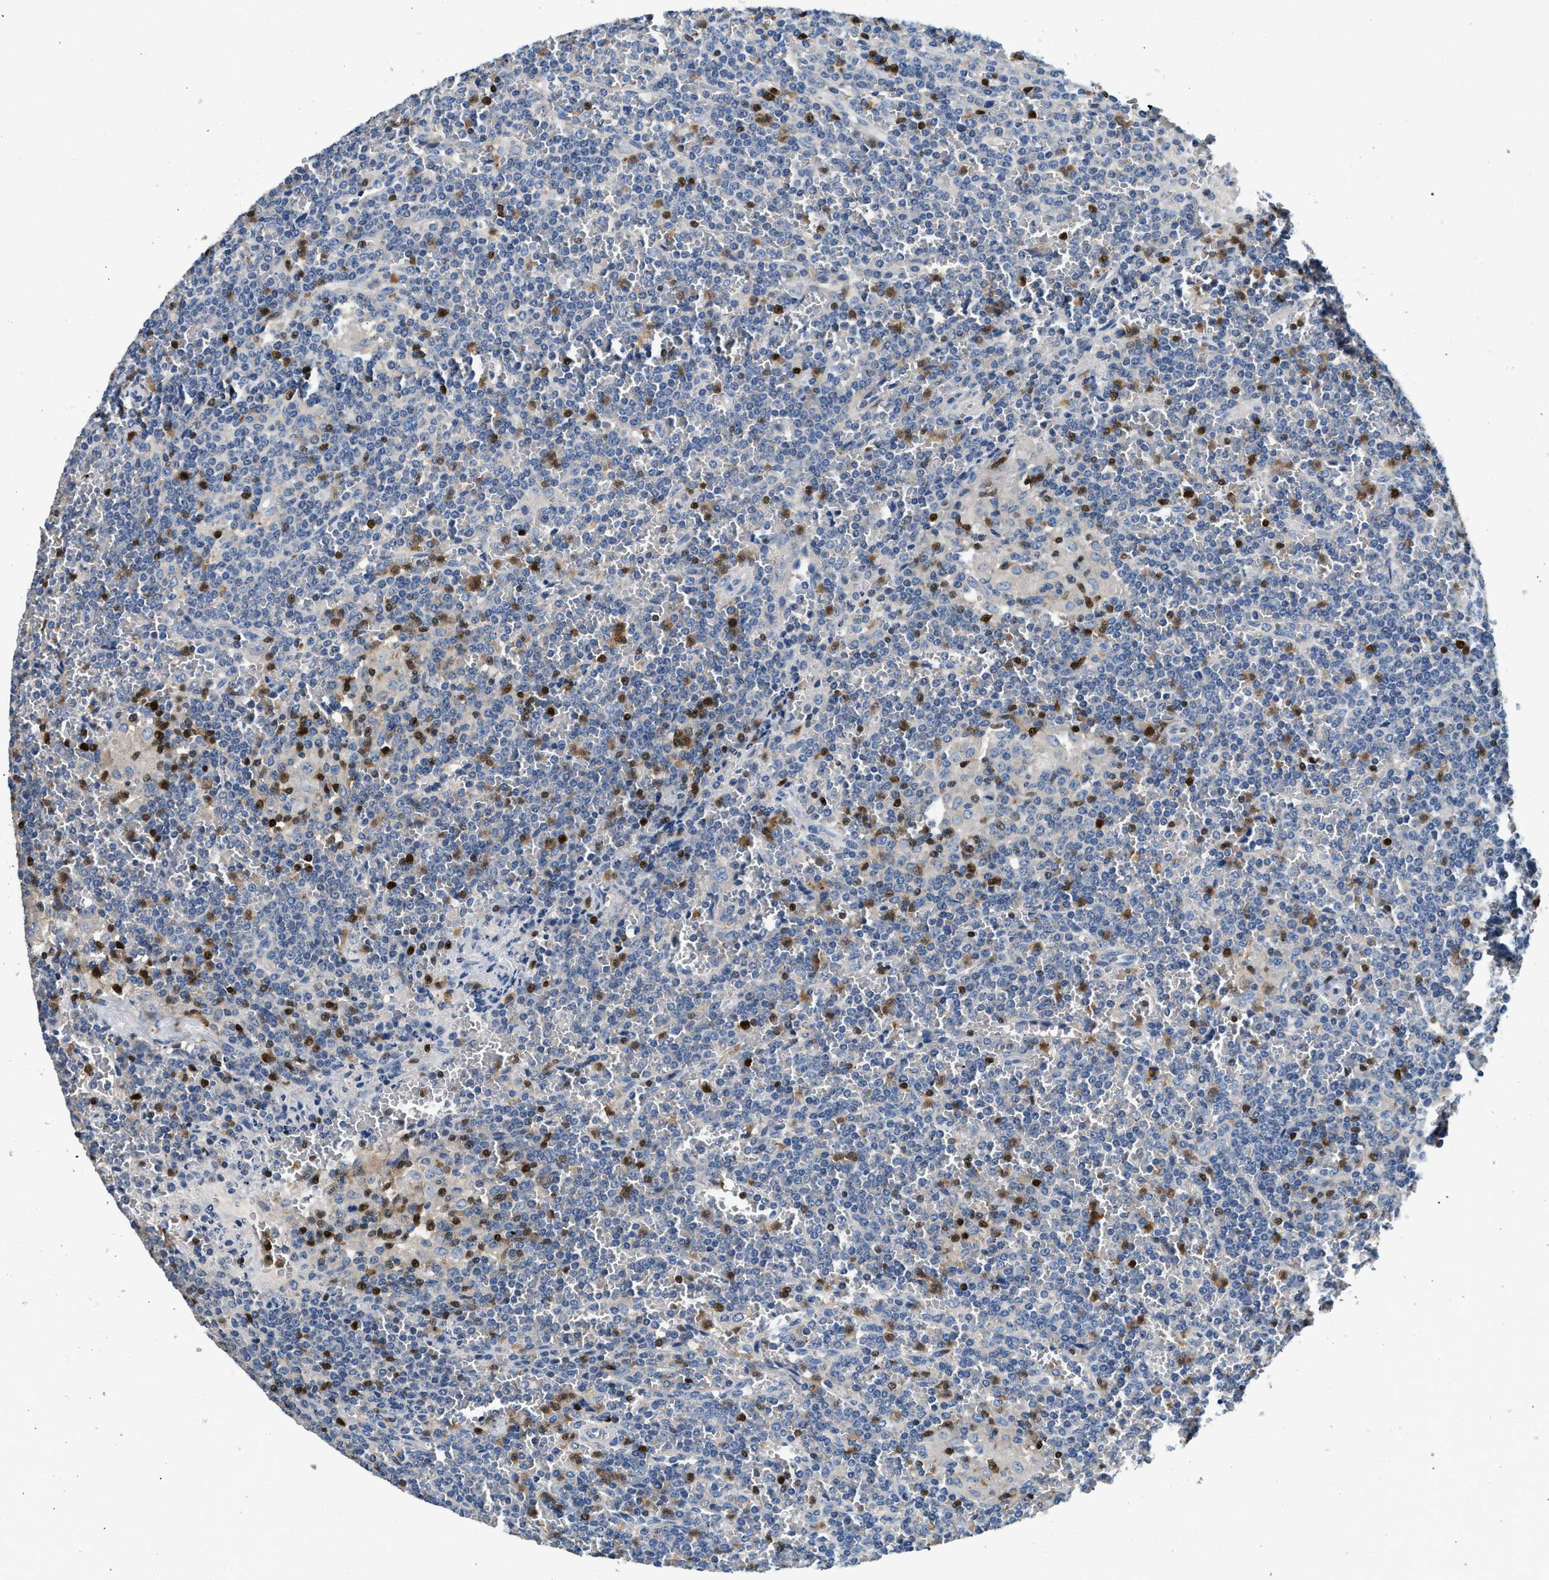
{"staining": {"intensity": "negative", "quantity": "none", "location": "none"}, "tissue": "lymphoma", "cell_type": "Tumor cells", "image_type": "cancer", "snomed": [{"axis": "morphology", "description": "Malignant lymphoma, non-Hodgkin's type, Low grade"}, {"axis": "topography", "description": "Spleen"}], "caption": "An immunohistochemistry (IHC) photomicrograph of malignant lymphoma, non-Hodgkin's type (low-grade) is shown. There is no staining in tumor cells of malignant lymphoma, non-Hodgkin's type (low-grade).", "gene": "TOX", "patient": {"sex": "female", "age": 19}}